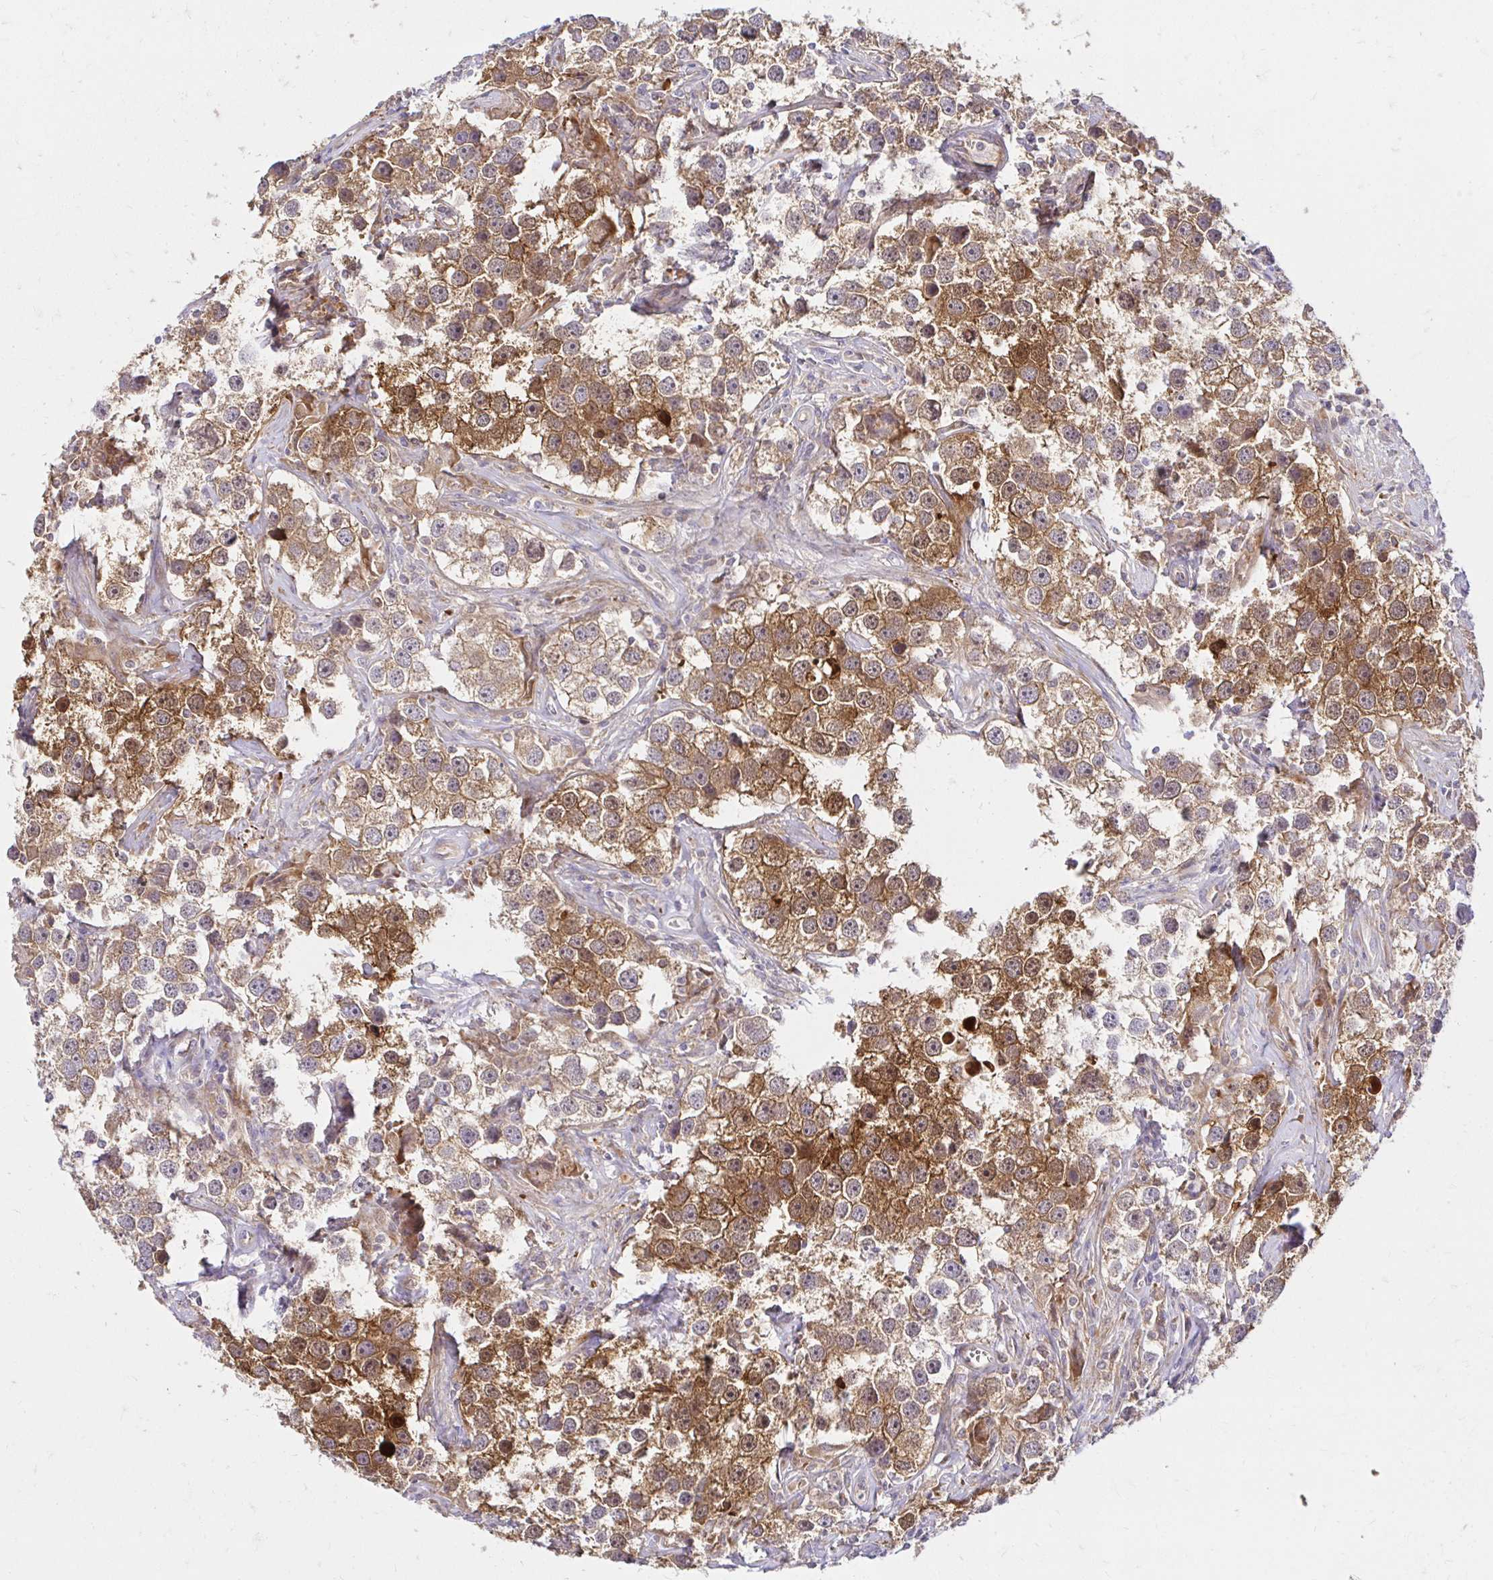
{"staining": {"intensity": "strong", "quantity": "25%-75%", "location": "cytoplasmic/membranous"}, "tissue": "testis cancer", "cell_type": "Tumor cells", "image_type": "cancer", "snomed": [{"axis": "morphology", "description": "Seminoma, NOS"}, {"axis": "topography", "description": "Testis"}], "caption": "Immunohistochemical staining of testis cancer reveals high levels of strong cytoplasmic/membranous protein positivity in approximately 25%-75% of tumor cells.", "gene": "ITGA2", "patient": {"sex": "male", "age": 49}}